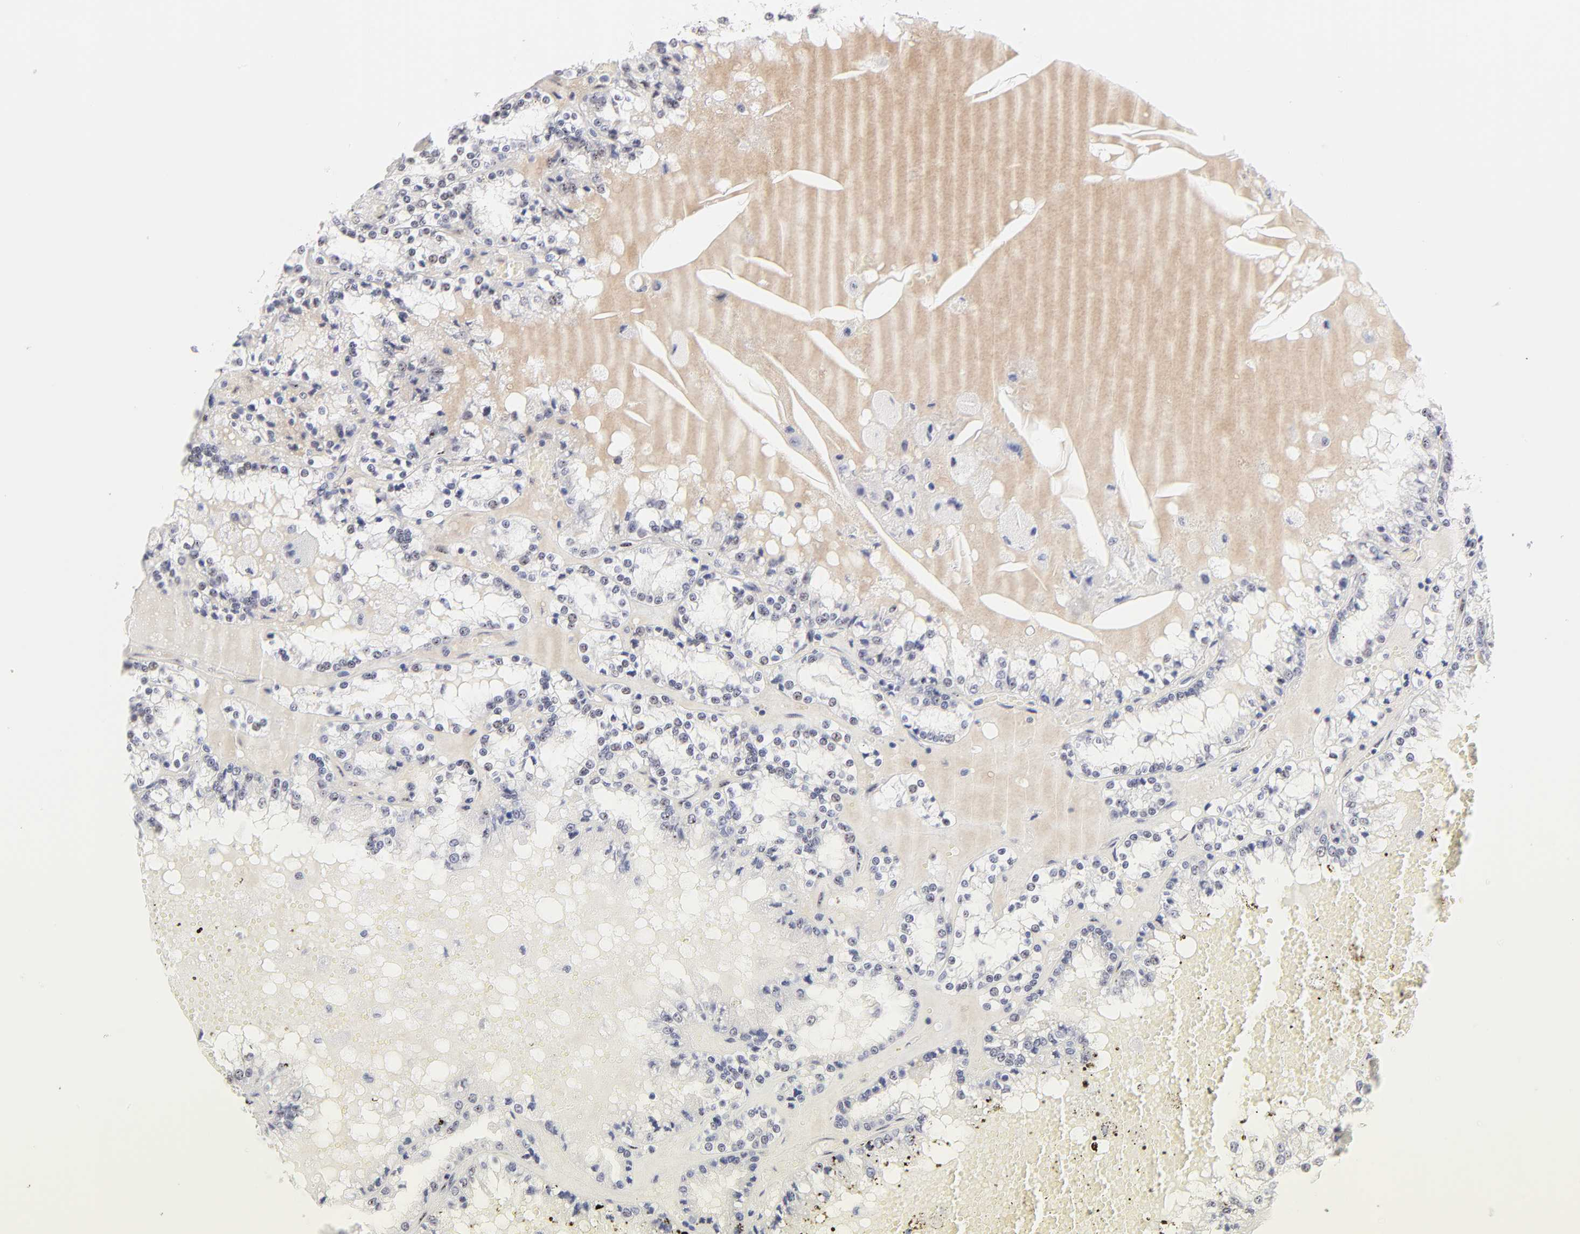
{"staining": {"intensity": "negative", "quantity": "none", "location": "none"}, "tissue": "renal cancer", "cell_type": "Tumor cells", "image_type": "cancer", "snomed": [{"axis": "morphology", "description": "Adenocarcinoma, NOS"}, {"axis": "topography", "description": "Kidney"}], "caption": "This is an immunohistochemistry (IHC) image of human renal cancer. There is no staining in tumor cells.", "gene": "STAT3", "patient": {"sex": "female", "age": 56}}